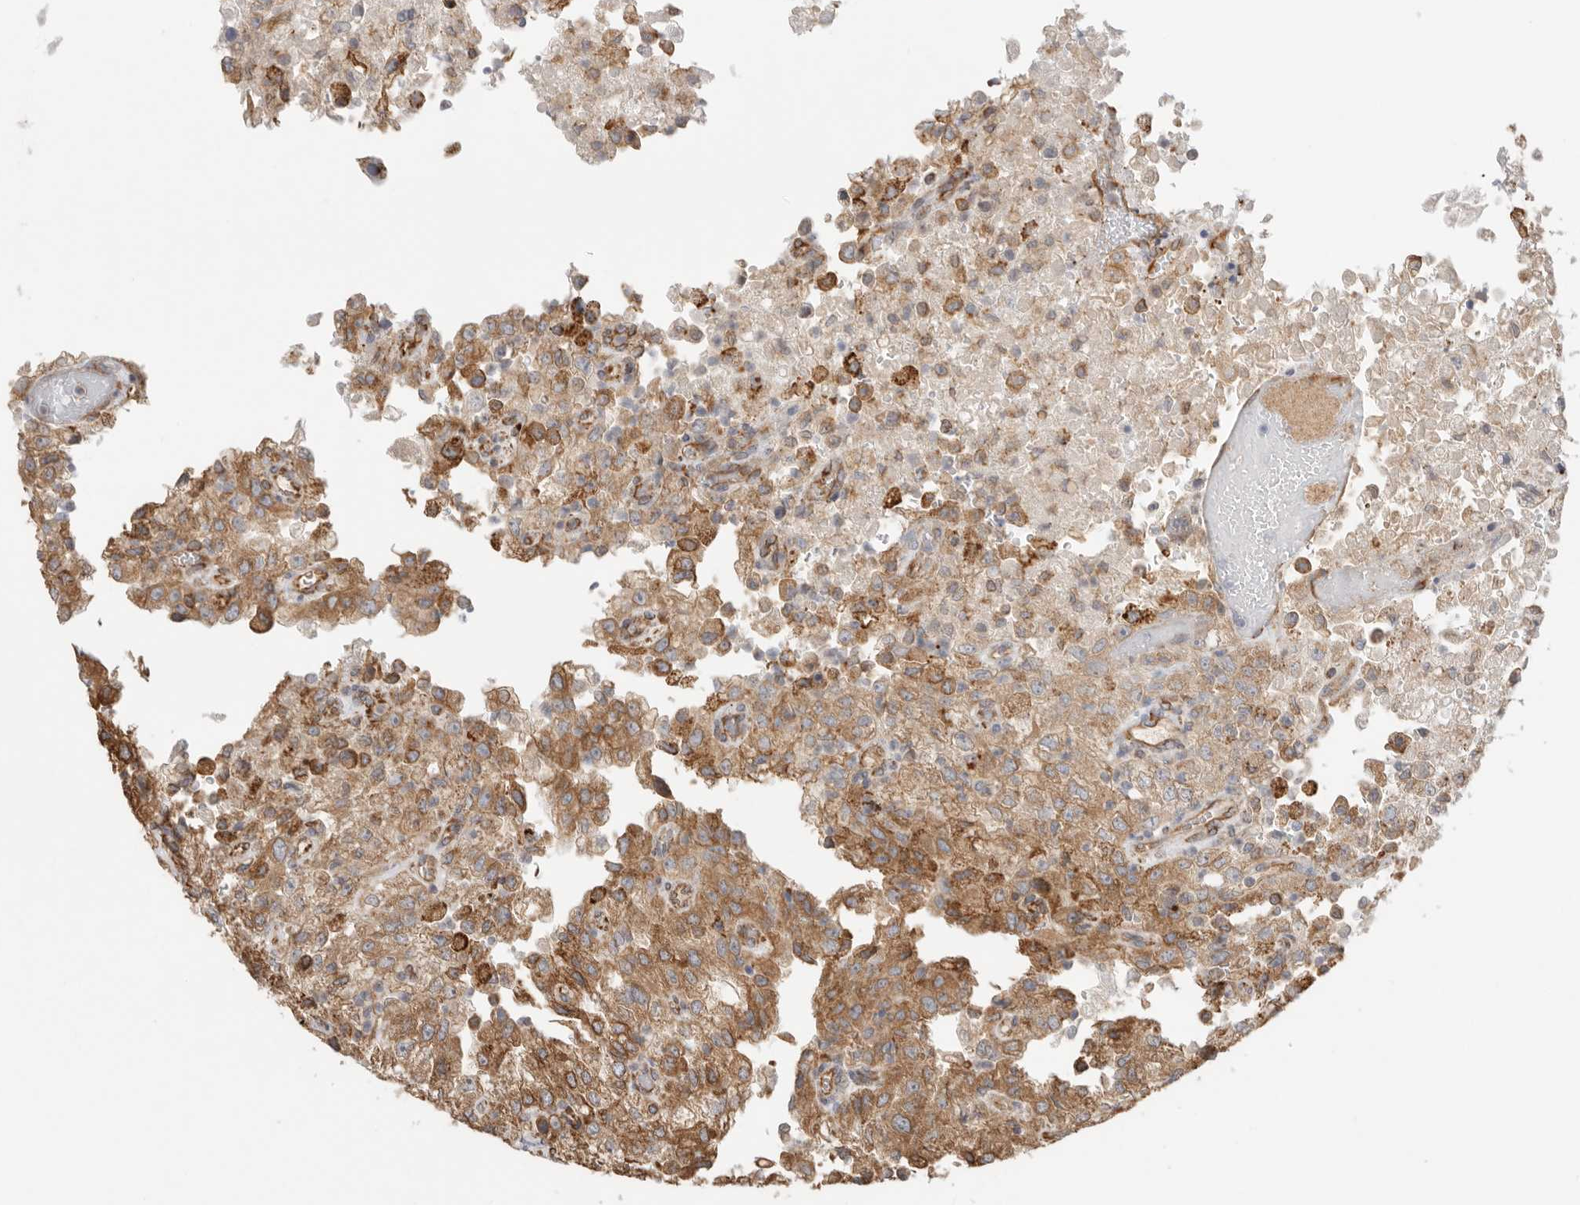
{"staining": {"intensity": "moderate", "quantity": "25%-75%", "location": "cytoplasmic/membranous"}, "tissue": "renal cancer", "cell_type": "Tumor cells", "image_type": "cancer", "snomed": [{"axis": "morphology", "description": "Adenocarcinoma, NOS"}, {"axis": "topography", "description": "Kidney"}], "caption": "The histopathology image reveals a brown stain indicating the presence of a protein in the cytoplasmic/membranous of tumor cells in adenocarcinoma (renal).", "gene": "BLOC1S5", "patient": {"sex": "female", "age": 54}}